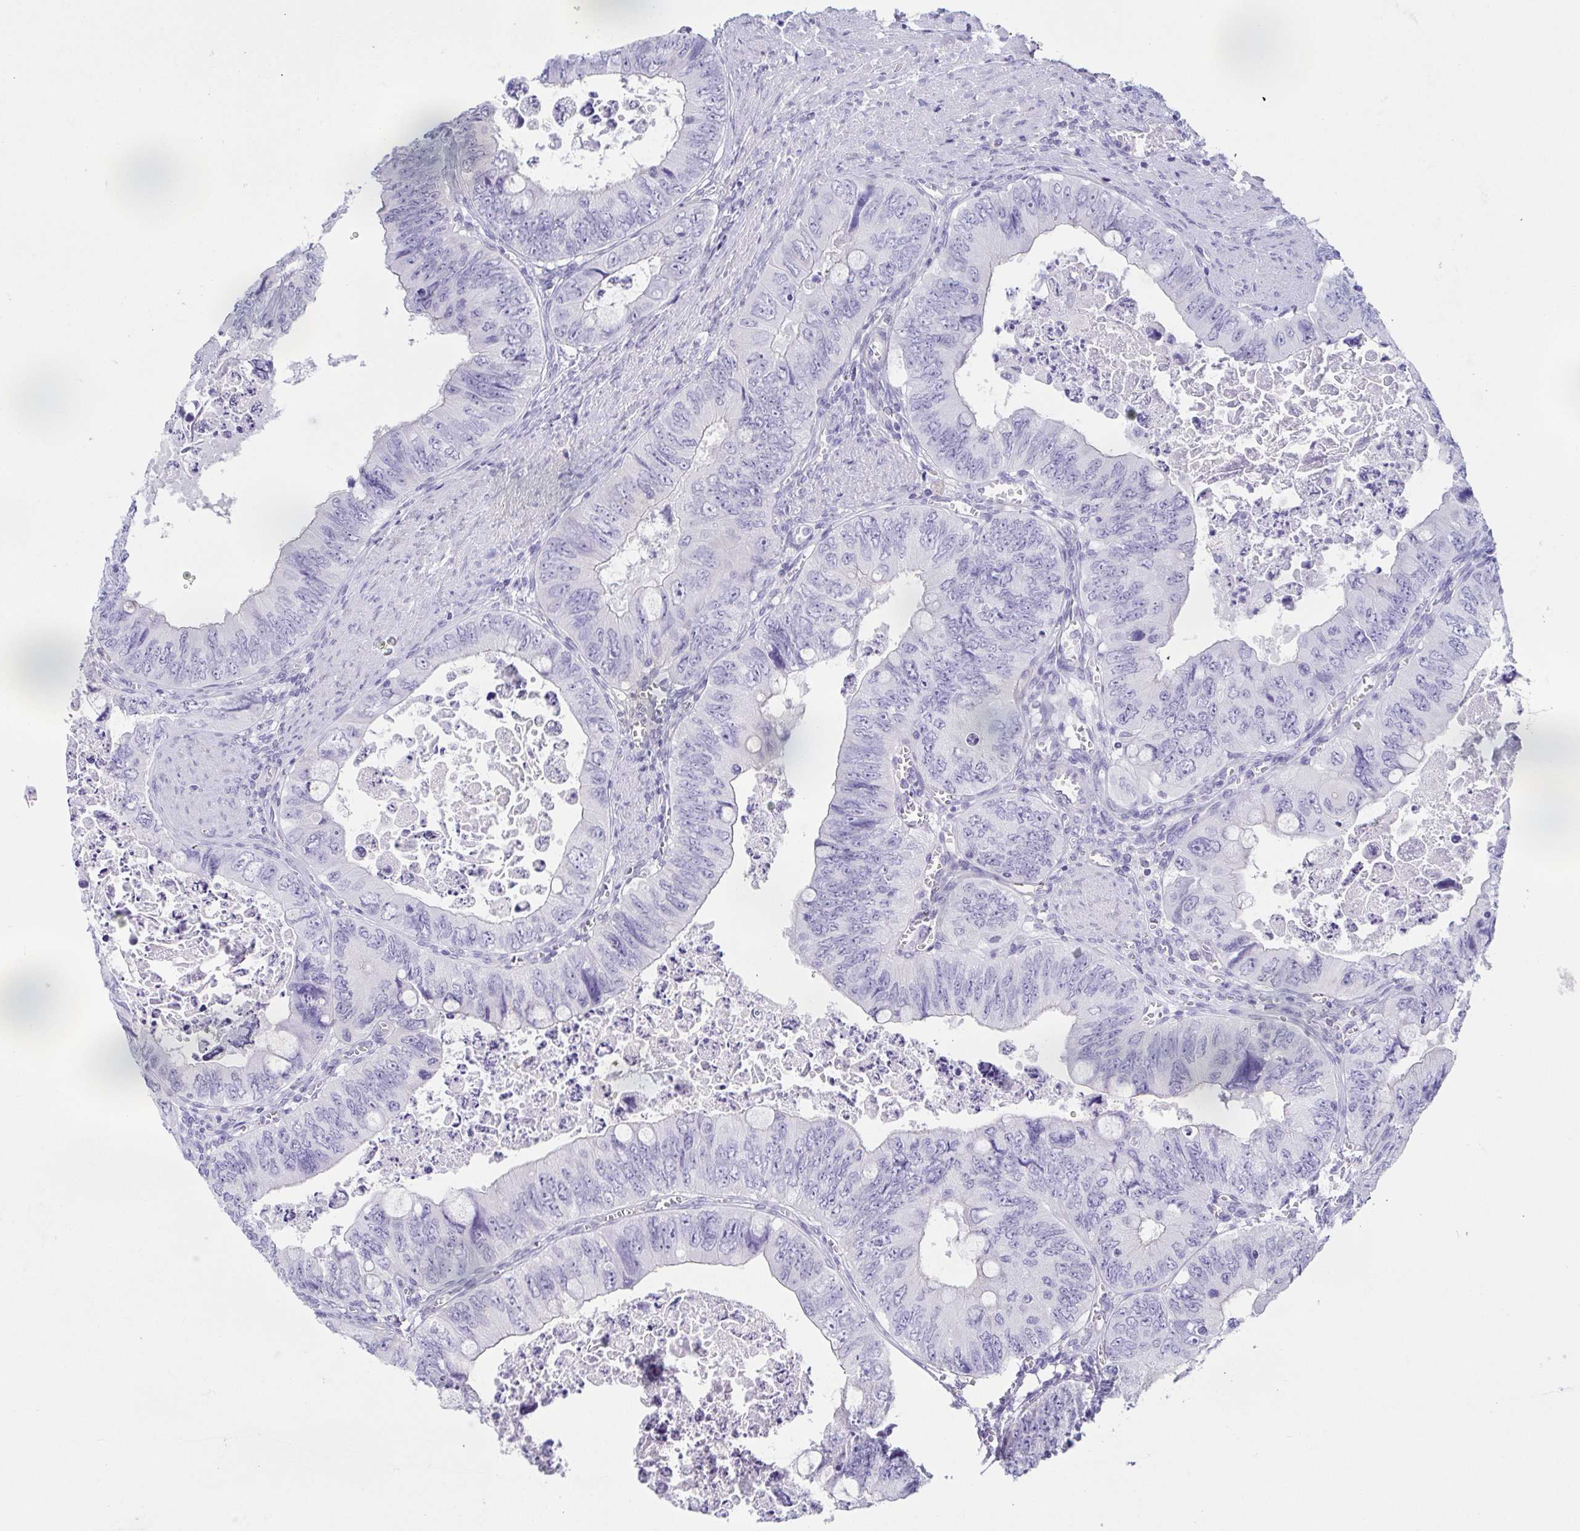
{"staining": {"intensity": "negative", "quantity": "none", "location": "none"}, "tissue": "colorectal cancer", "cell_type": "Tumor cells", "image_type": "cancer", "snomed": [{"axis": "morphology", "description": "Adenocarcinoma, NOS"}, {"axis": "topography", "description": "Colon"}], "caption": "Immunohistochemical staining of human colorectal cancer shows no significant expression in tumor cells.", "gene": "PRR4", "patient": {"sex": "female", "age": 84}}